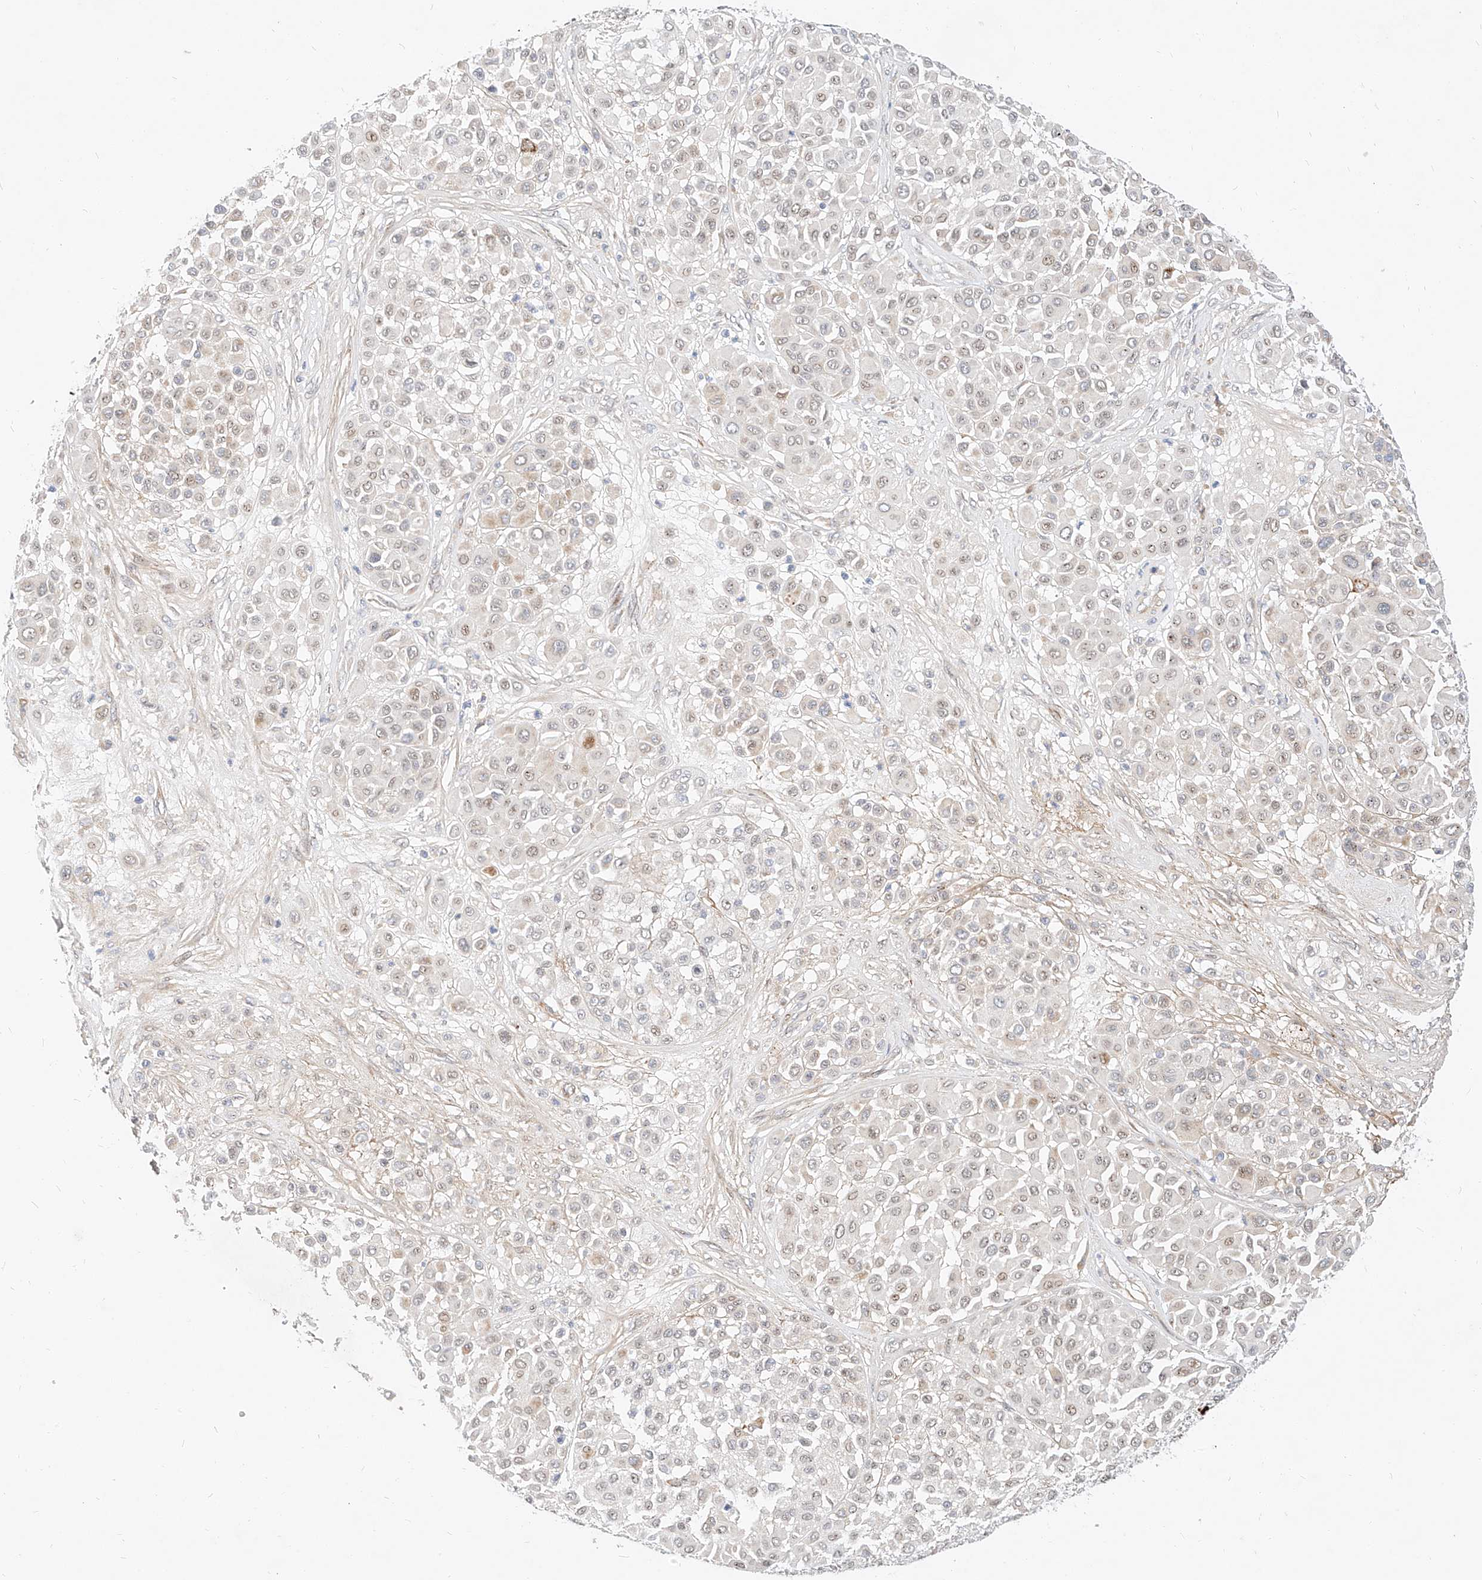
{"staining": {"intensity": "negative", "quantity": "none", "location": "none"}, "tissue": "melanoma", "cell_type": "Tumor cells", "image_type": "cancer", "snomed": [{"axis": "morphology", "description": "Malignant melanoma, Metastatic site"}, {"axis": "topography", "description": "Soft tissue"}], "caption": "IHC photomicrograph of malignant melanoma (metastatic site) stained for a protein (brown), which displays no positivity in tumor cells.", "gene": "CBX8", "patient": {"sex": "male", "age": 41}}